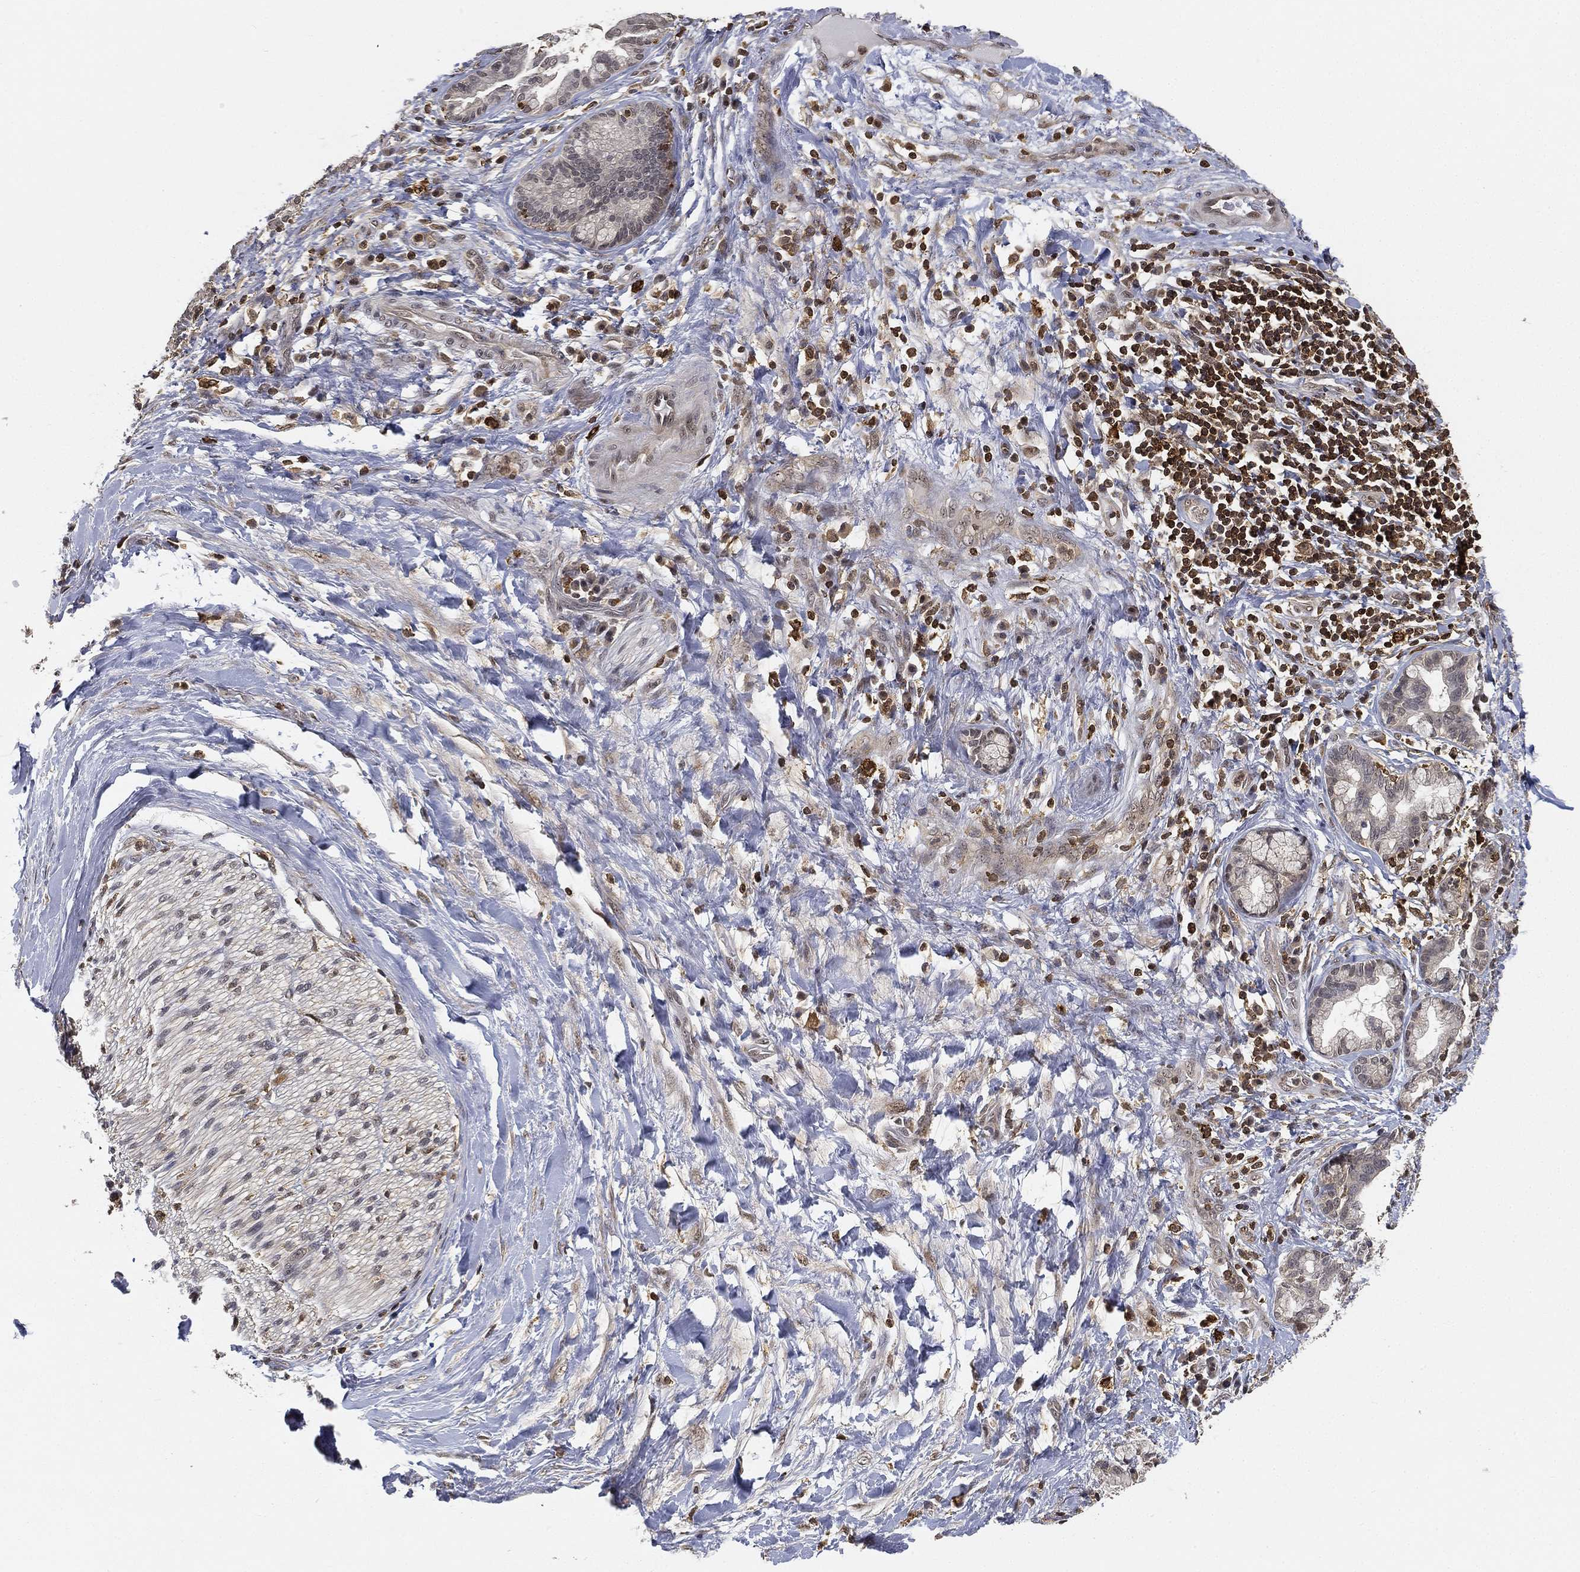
{"staining": {"intensity": "negative", "quantity": "none", "location": "none"}, "tissue": "liver cancer", "cell_type": "Tumor cells", "image_type": "cancer", "snomed": [{"axis": "morphology", "description": "Cholangiocarcinoma"}, {"axis": "topography", "description": "Liver"}], "caption": "There is no significant positivity in tumor cells of liver cancer.", "gene": "WDR26", "patient": {"sex": "female", "age": 73}}